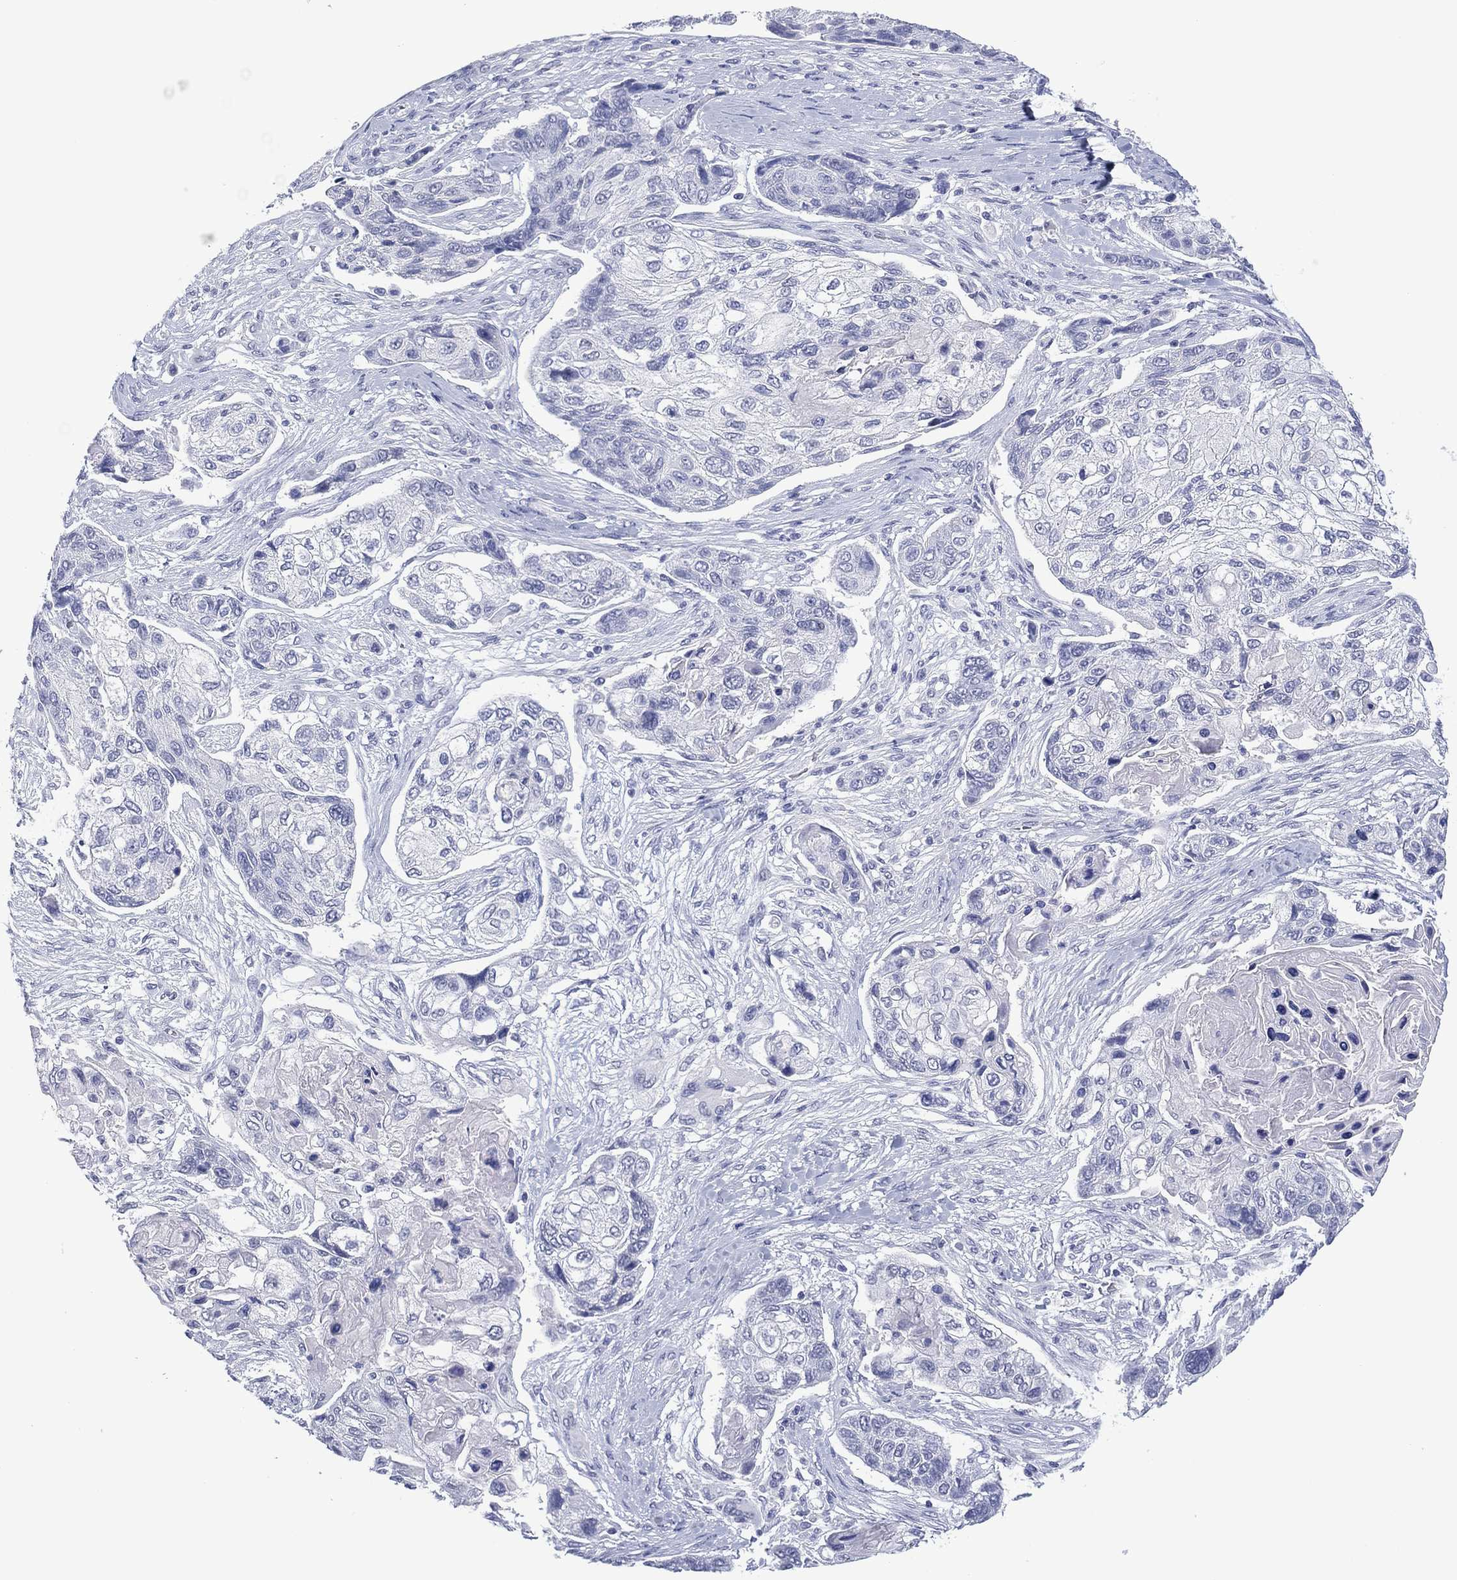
{"staining": {"intensity": "negative", "quantity": "none", "location": "none"}, "tissue": "lung cancer", "cell_type": "Tumor cells", "image_type": "cancer", "snomed": [{"axis": "morphology", "description": "Squamous cell carcinoma, NOS"}, {"axis": "topography", "description": "Lung"}], "caption": "Lung cancer was stained to show a protein in brown. There is no significant staining in tumor cells.", "gene": "UTF1", "patient": {"sex": "male", "age": 69}}